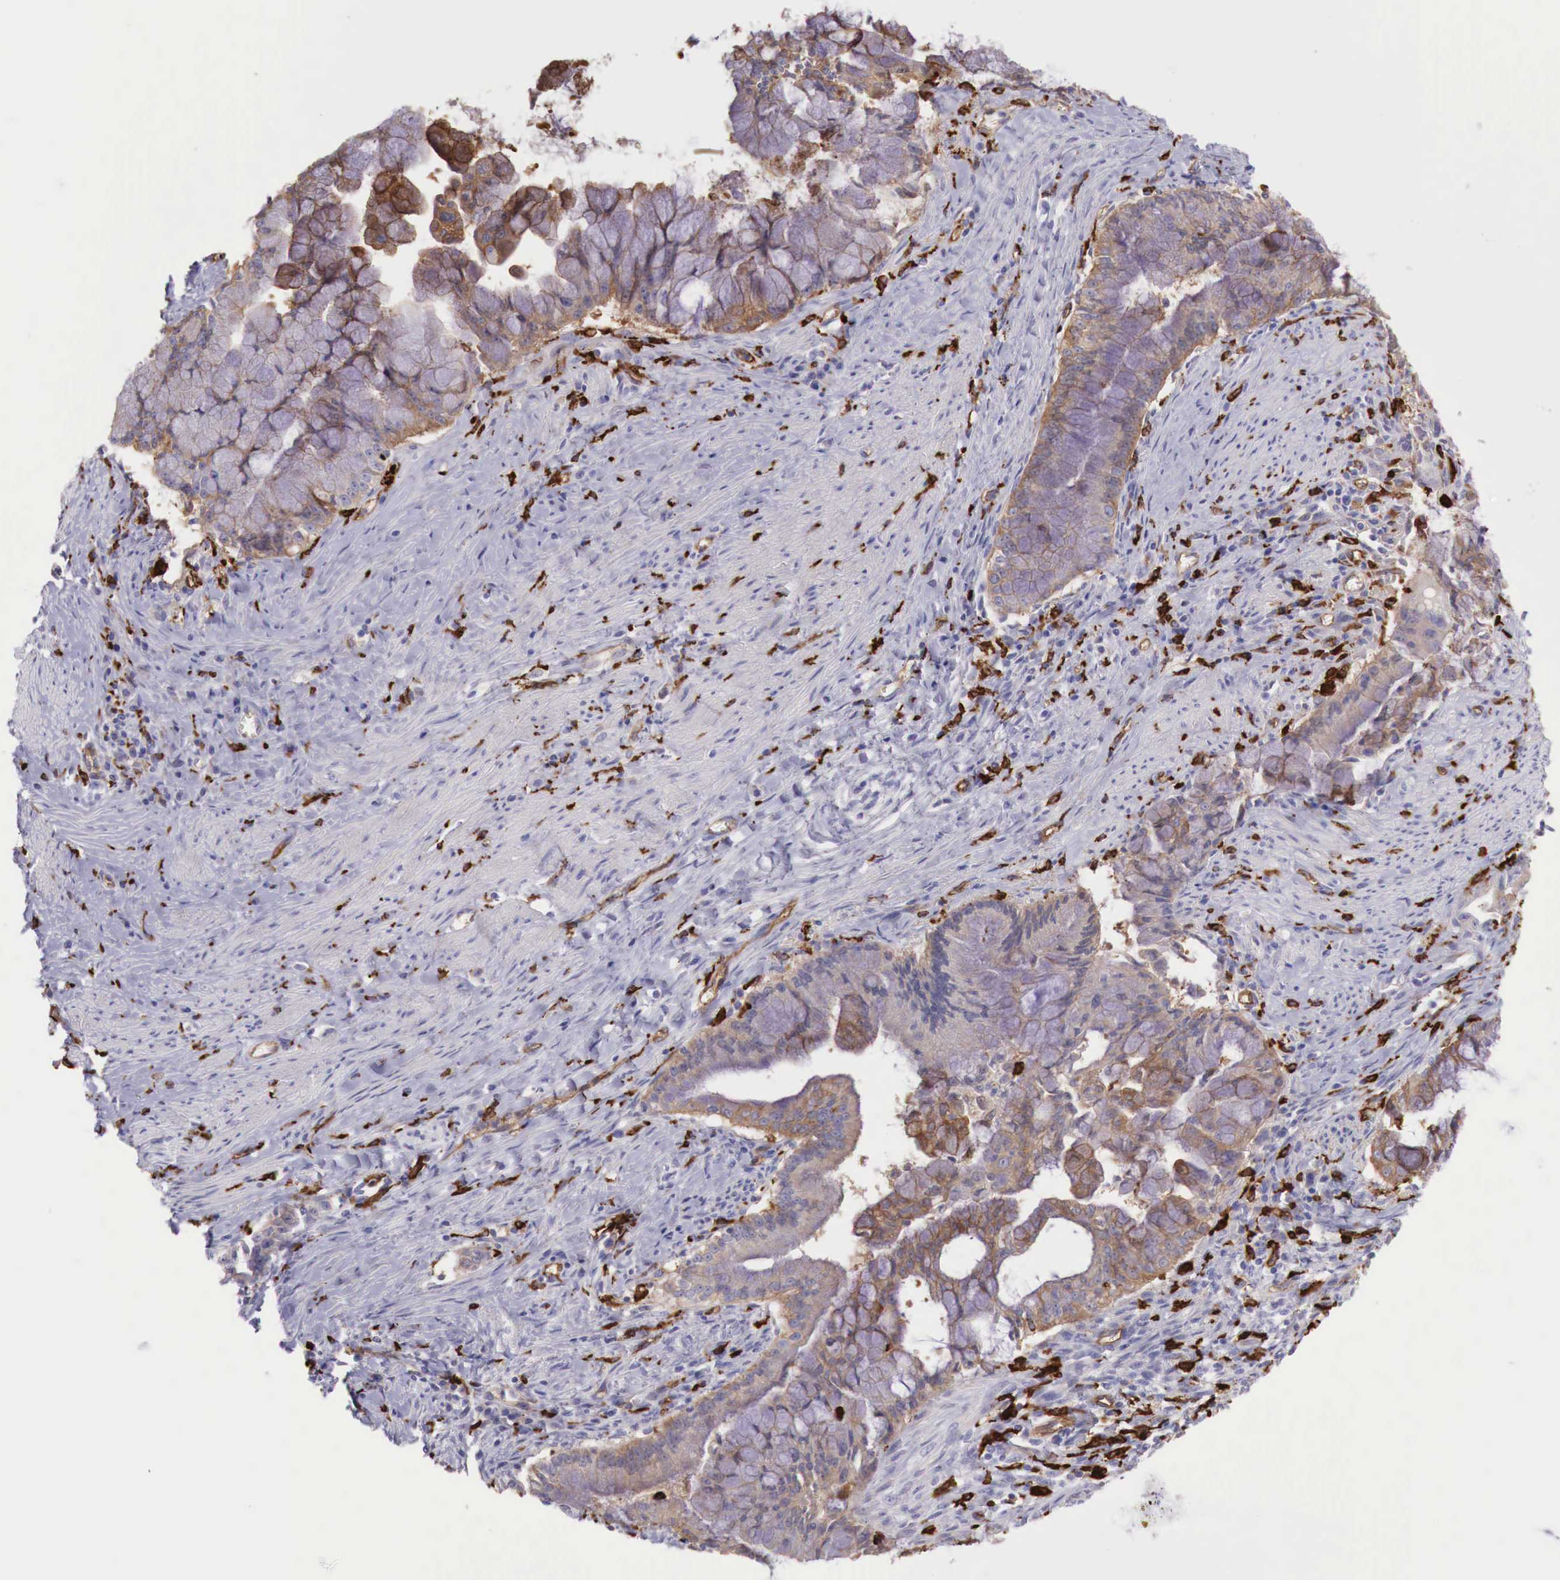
{"staining": {"intensity": "moderate", "quantity": "25%-75%", "location": "cytoplasmic/membranous"}, "tissue": "pancreatic cancer", "cell_type": "Tumor cells", "image_type": "cancer", "snomed": [{"axis": "morphology", "description": "Adenocarcinoma, NOS"}, {"axis": "topography", "description": "Pancreas"}], "caption": "Immunohistochemical staining of human pancreatic adenocarcinoma shows medium levels of moderate cytoplasmic/membranous staining in about 25%-75% of tumor cells. (Stains: DAB (3,3'-diaminobenzidine) in brown, nuclei in blue, Microscopy: brightfield microscopy at high magnification).", "gene": "MSR1", "patient": {"sex": "male", "age": 59}}